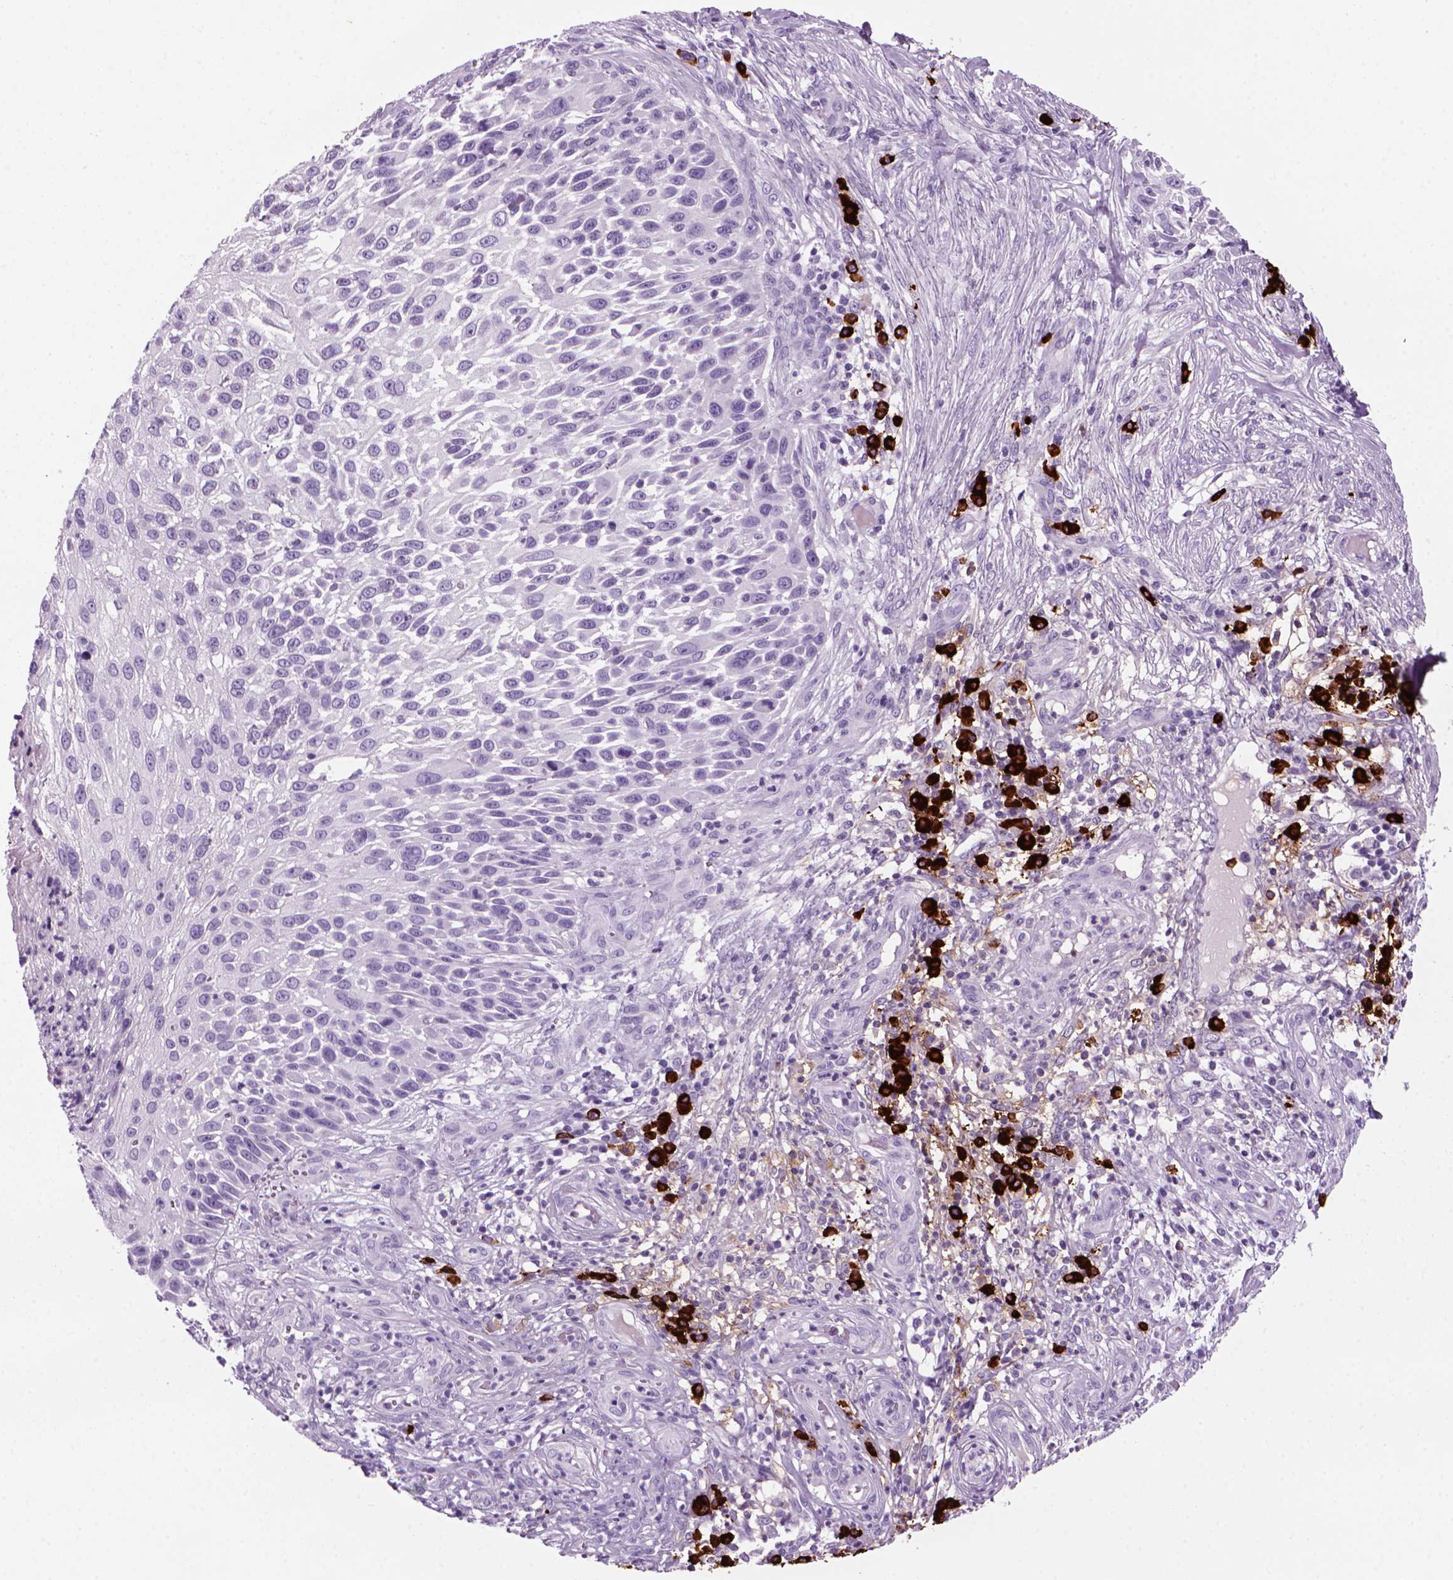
{"staining": {"intensity": "negative", "quantity": "none", "location": "none"}, "tissue": "skin cancer", "cell_type": "Tumor cells", "image_type": "cancer", "snomed": [{"axis": "morphology", "description": "Squamous cell carcinoma, NOS"}, {"axis": "topography", "description": "Skin"}], "caption": "An immunohistochemistry histopathology image of skin cancer is shown. There is no staining in tumor cells of skin cancer.", "gene": "MZB1", "patient": {"sex": "male", "age": 92}}